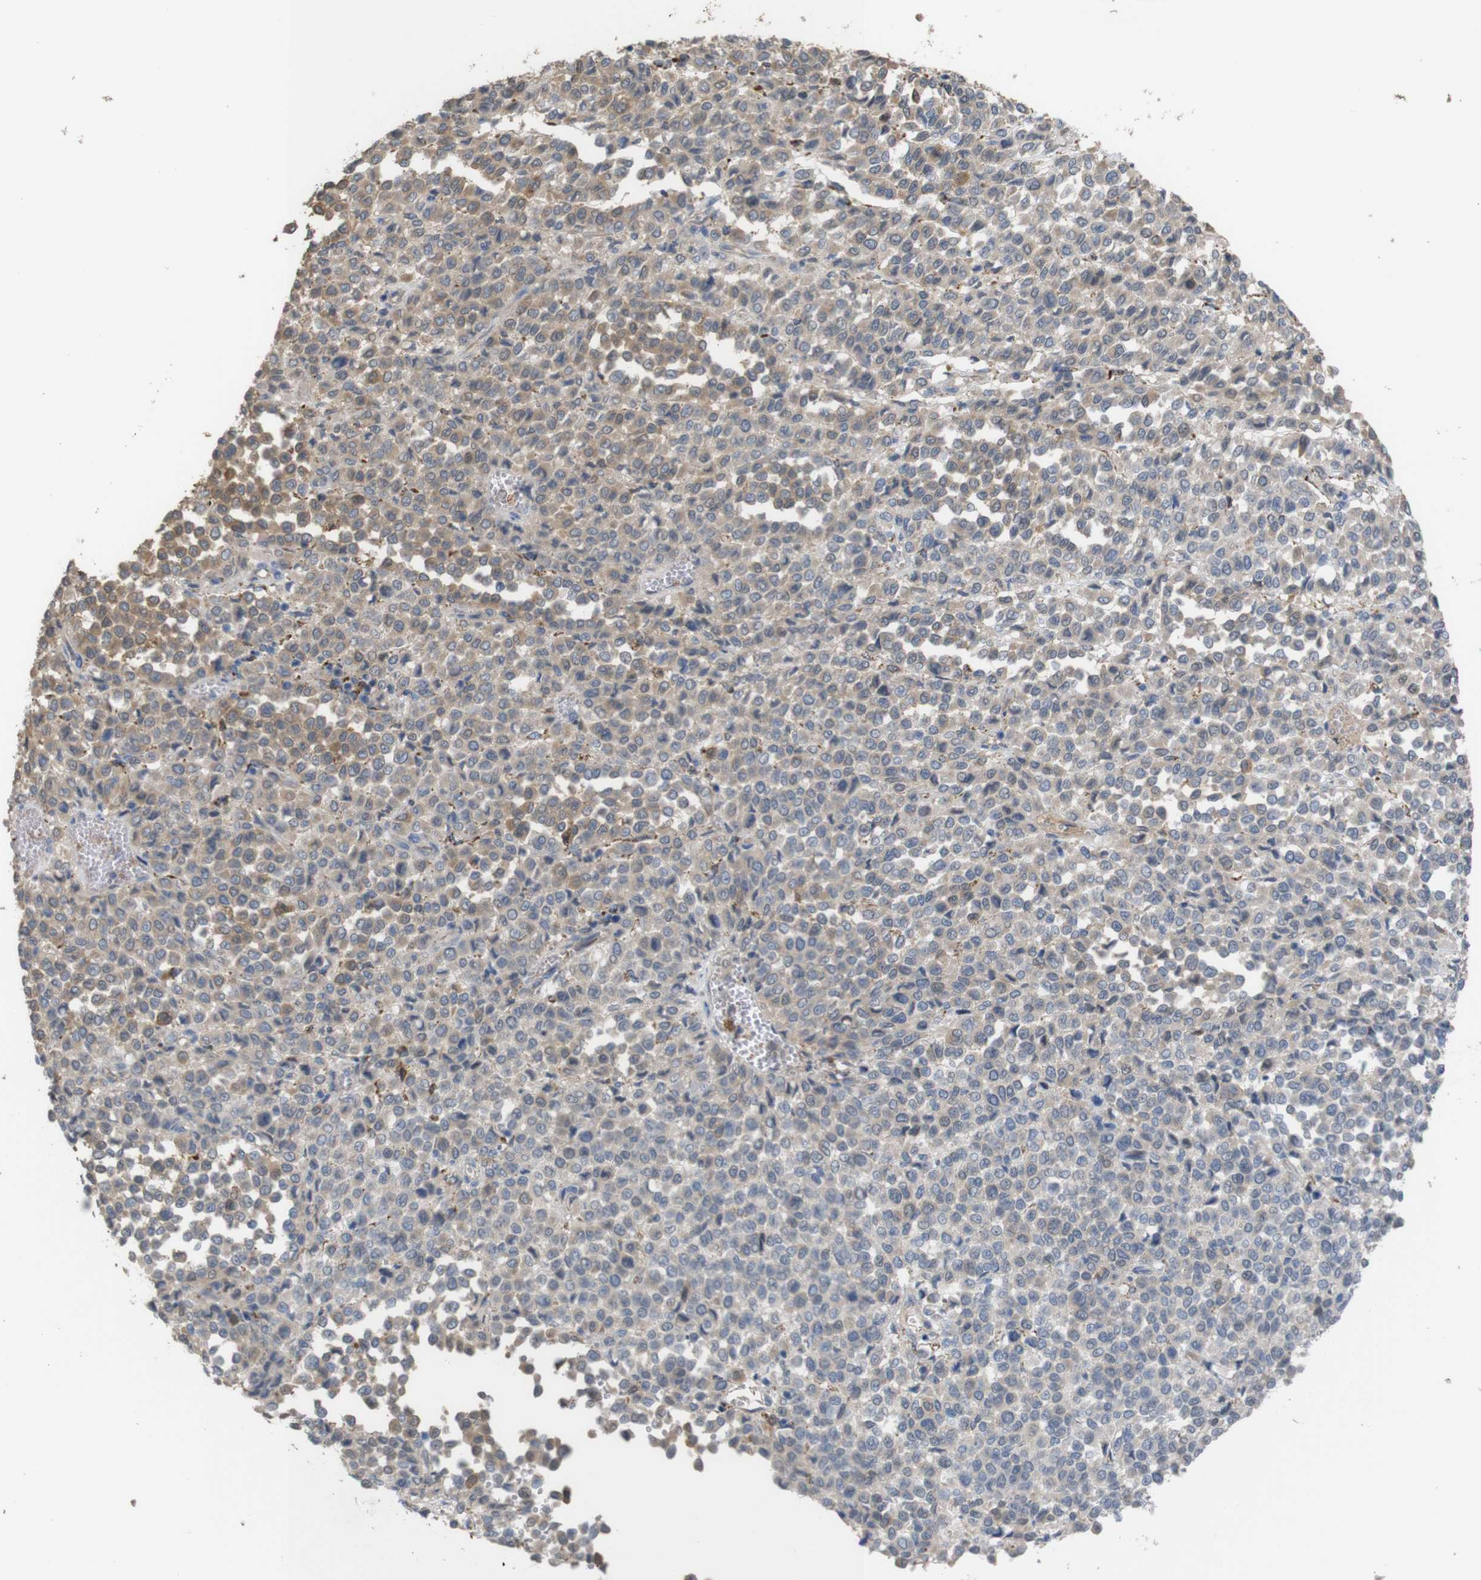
{"staining": {"intensity": "moderate", "quantity": ">75%", "location": "cytoplasmic/membranous"}, "tissue": "melanoma", "cell_type": "Tumor cells", "image_type": "cancer", "snomed": [{"axis": "morphology", "description": "Malignant melanoma, Metastatic site"}, {"axis": "topography", "description": "Pancreas"}], "caption": "Approximately >75% of tumor cells in melanoma show moderate cytoplasmic/membranous protein positivity as visualized by brown immunohistochemical staining.", "gene": "PTPRR", "patient": {"sex": "female", "age": 30}}